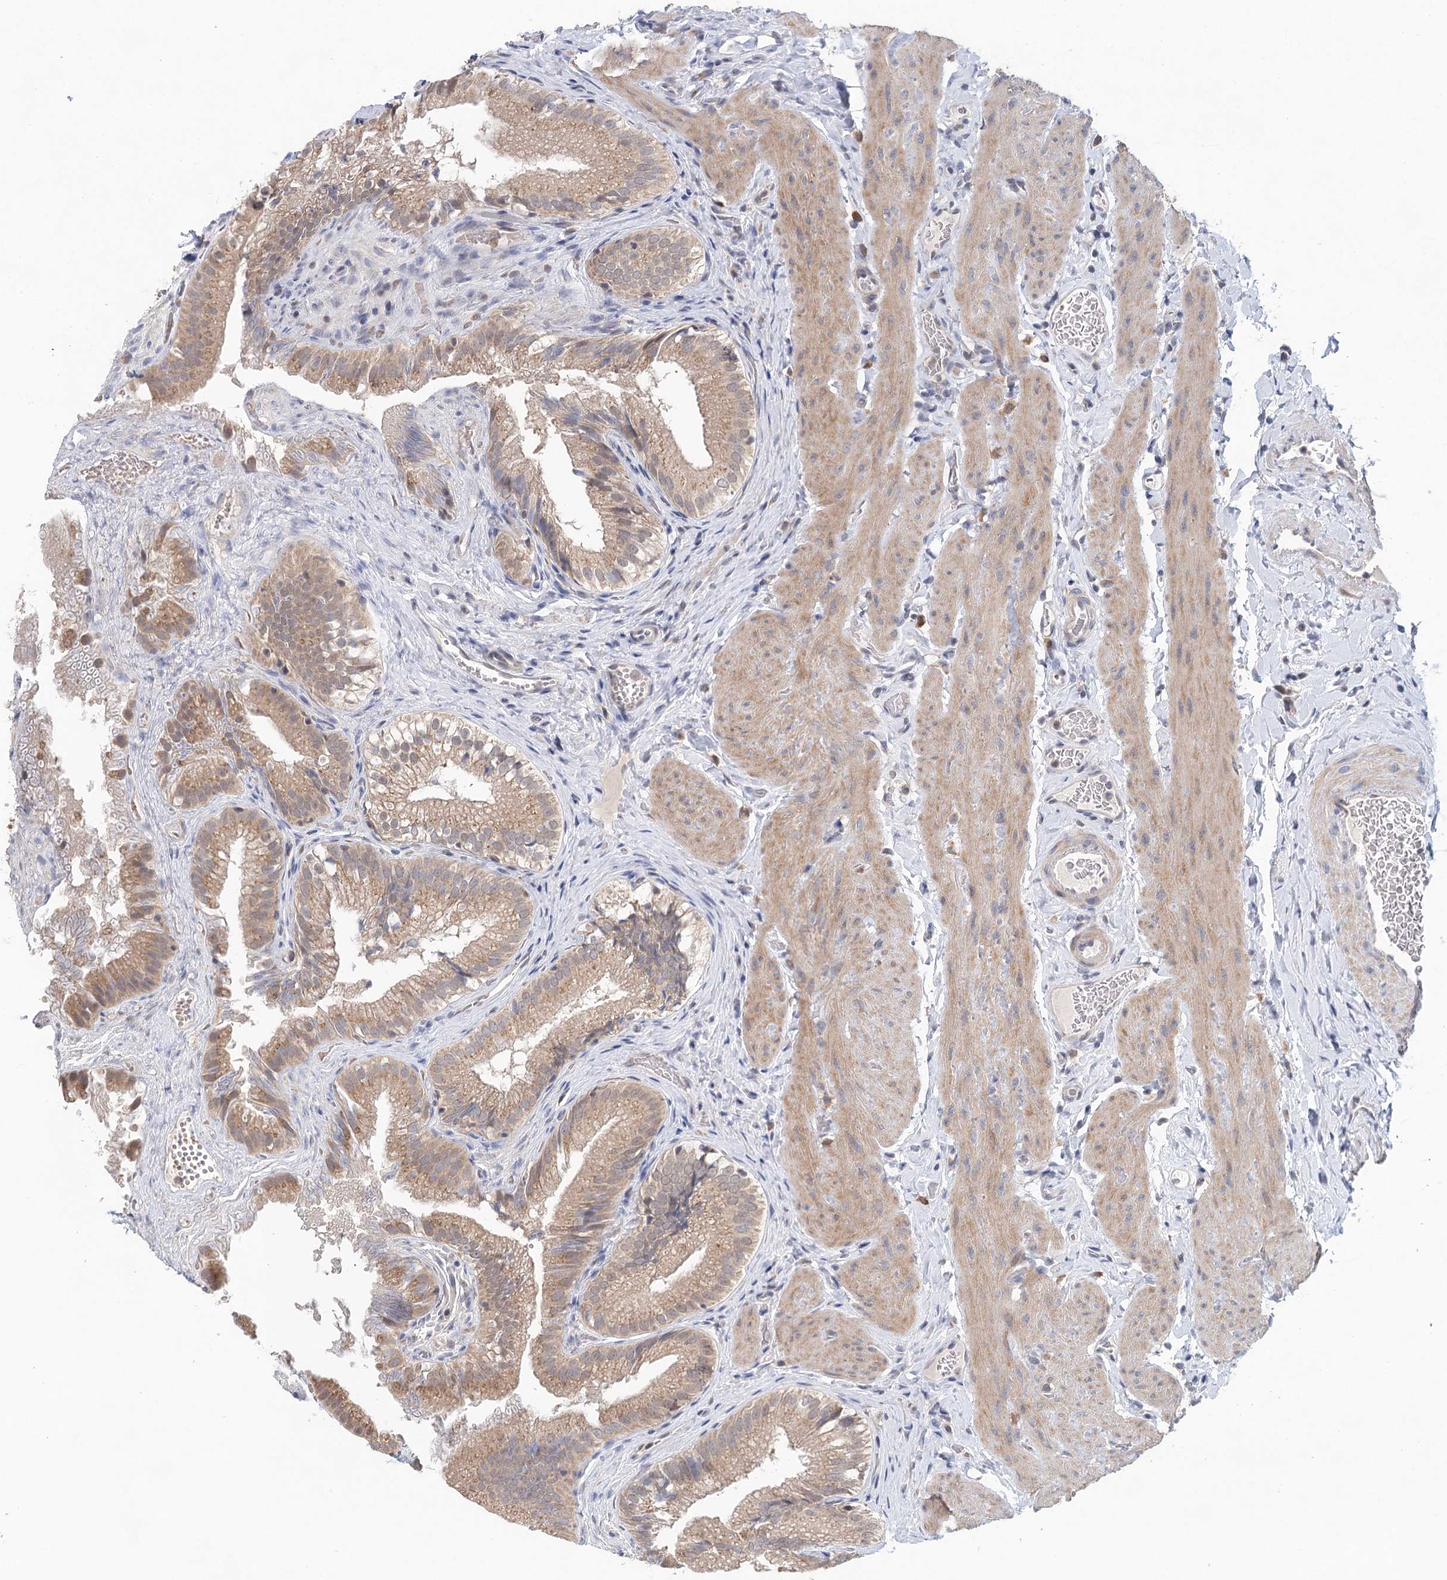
{"staining": {"intensity": "moderate", "quantity": ">75%", "location": "cytoplasmic/membranous"}, "tissue": "gallbladder", "cell_type": "Glandular cells", "image_type": "normal", "snomed": [{"axis": "morphology", "description": "Normal tissue, NOS"}, {"axis": "topography", "description": "Gallbladder"}], "caption": "Gallbladder stained with DAB immunohistochemistry (IHC) demonstrates medium levels of moderate cytoplasmic/membranous positivity in approximately >75% of glandular cells.", "gene": "BLTP1", "patient": {"sex": "female", "age": 30}}